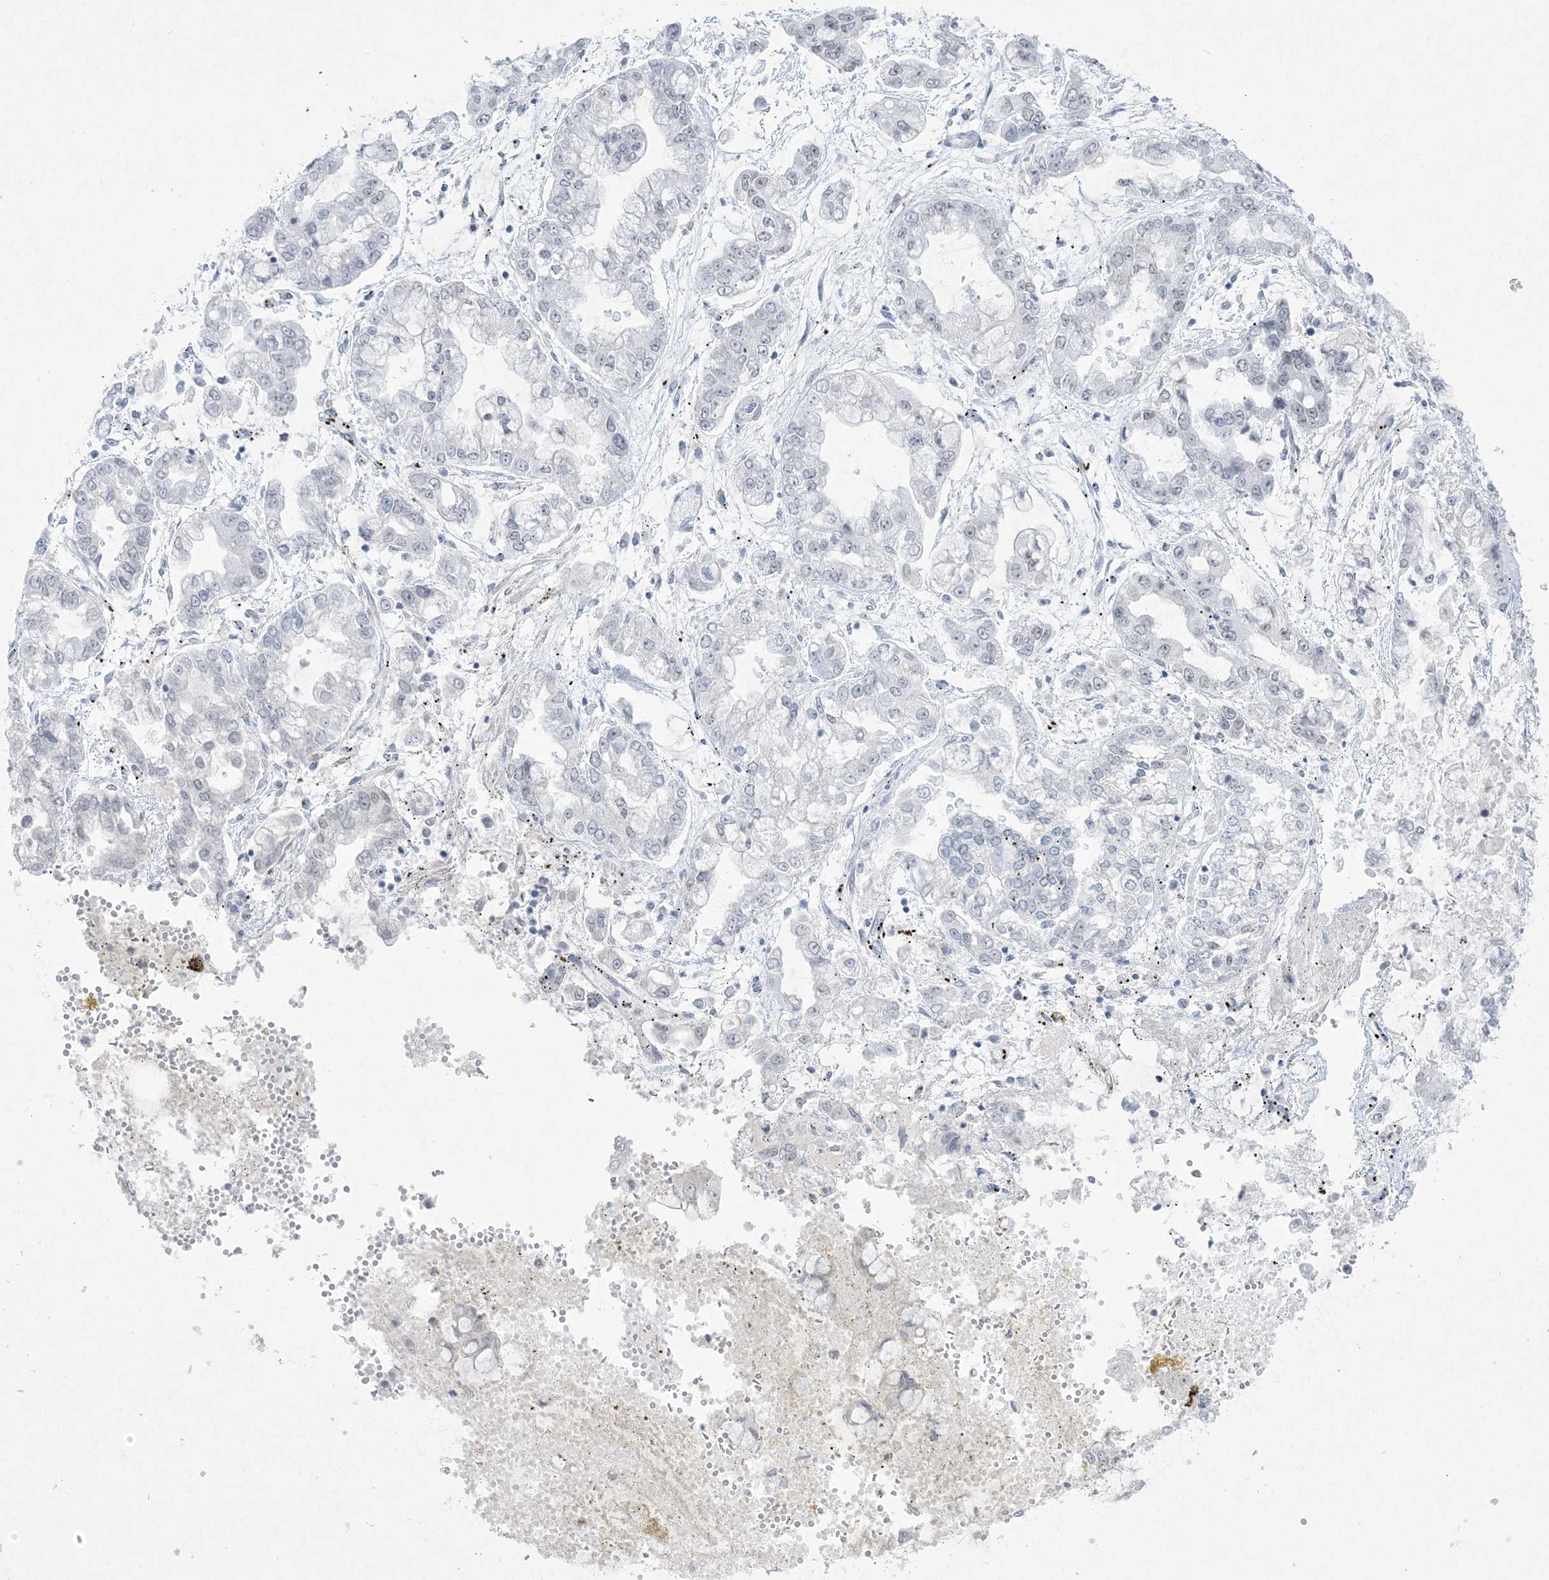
{"staining": {"intensity": "negative", "quantity": "none", "location": "none"}, "tissue": "stomach cancer", "cell_type": "Tumor cells", "image_type": "cancer", "snomed": [{"axis": "morphology", "description": "Normal tissue, NOS"}, {"axis": "morphology", "description": "Adenocarcinoma, NOS"}, {"axis": "topography", "description": "Stomach, upper"}, {"axis": "topography", "description": "Stomach"}], "caption": "This is an immunohistochemistry histopathology image of human stomach cancer. There is no positivity in tumor cells.", "gene": "HOMEZ", "patient": {"sex": "male", "age": 76}}